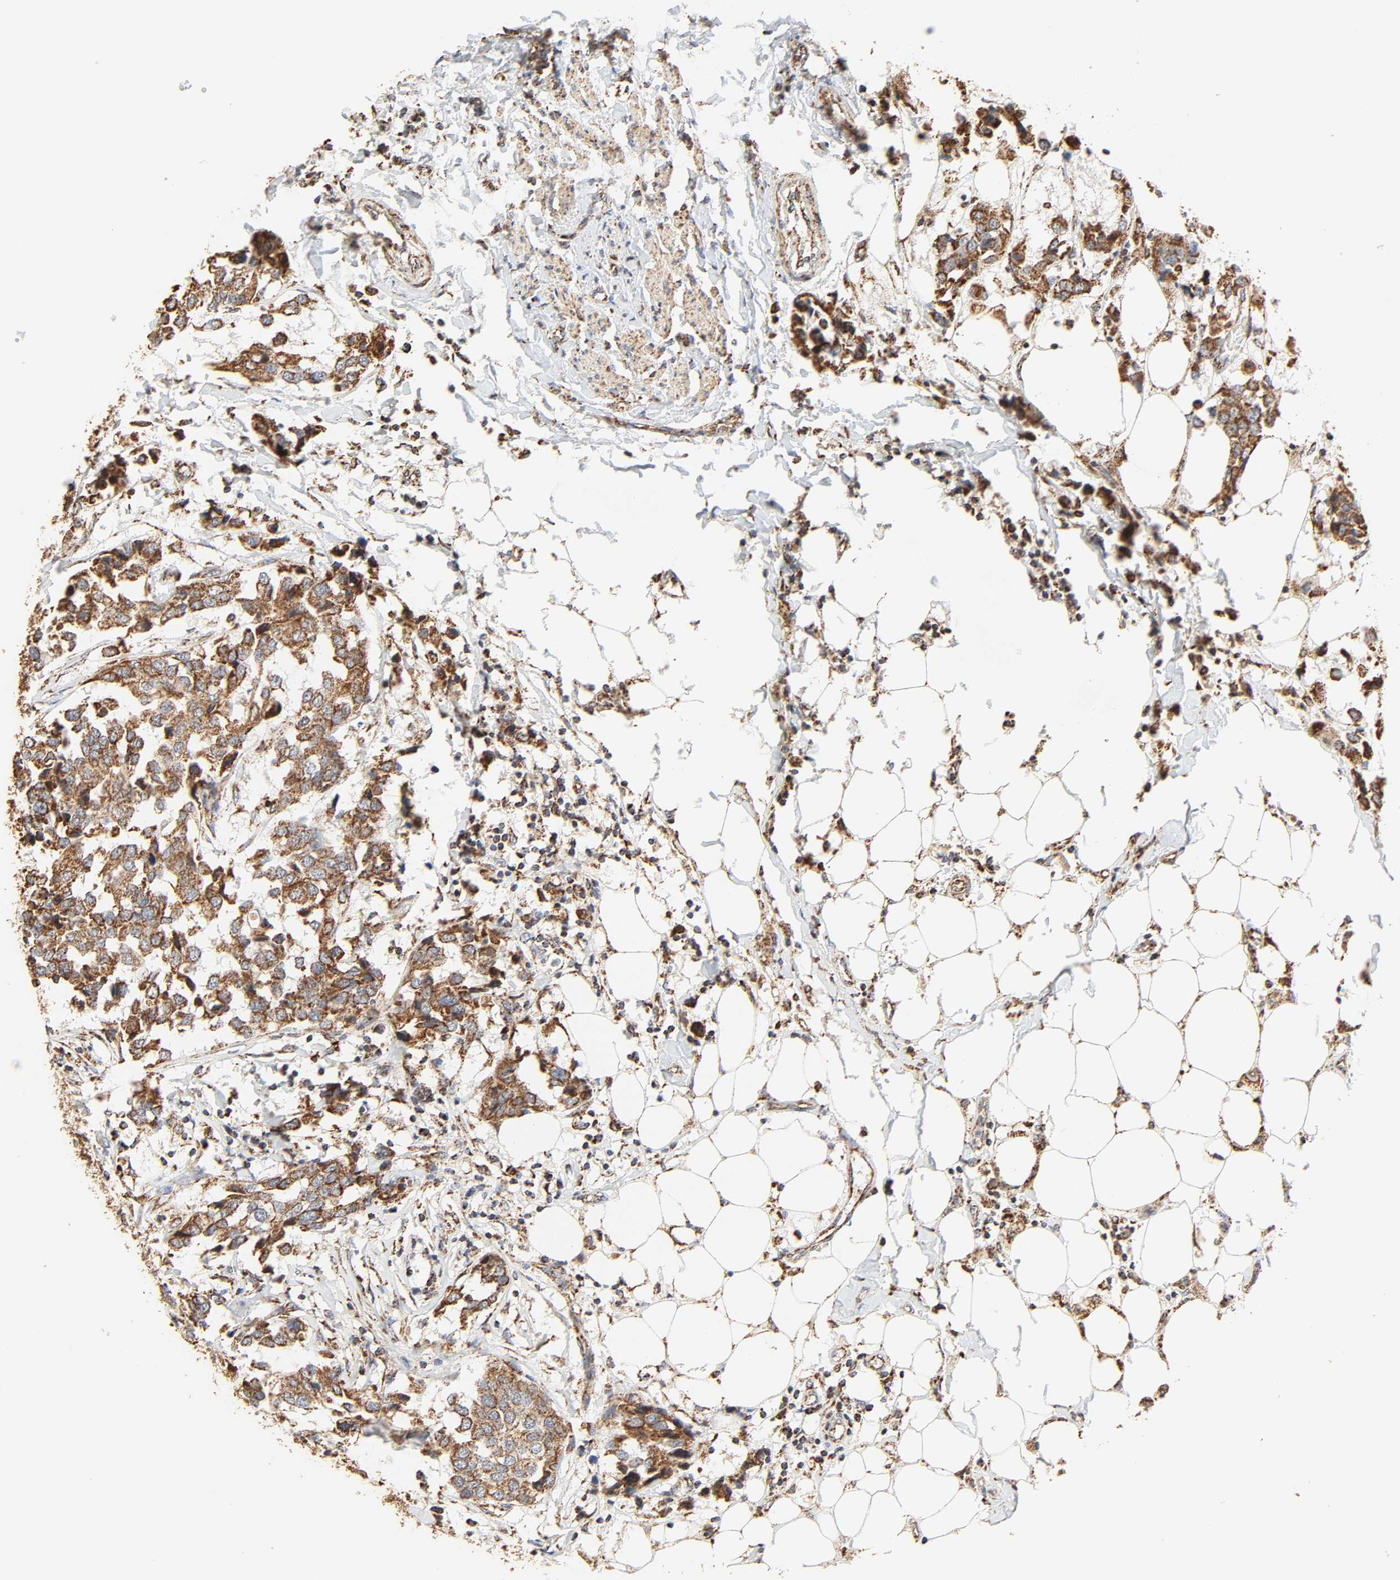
{"staining": {"intensity": "strong", "quantity": ">75%", "location": "cytoplasmic/membranous"}, "tissue": "breast cancer", "cell_type": "Tumor cells", "image_type": "cancer", "snomed": [{"axis": "morphology", "description": "Duct carcinoma"}, {"axis": "topography", "description": "Breast"}], "caption": "Immunohistochemistry (IHC) staining of intraductal carcinoma (breast), which shows high levels of strong cytoplasmic/membranous expression in approximately >75% of tumor cells indicating strong cytoplasmic/membranous protein staining. The staining was performed using DAB (3,3'-diaminobenzidine) (brown) for protein detection and nuclei were counterstained in hematoxylin (blue).", "gene": "ZMAT5", "patient": {"sex": "female", "age": 80}}